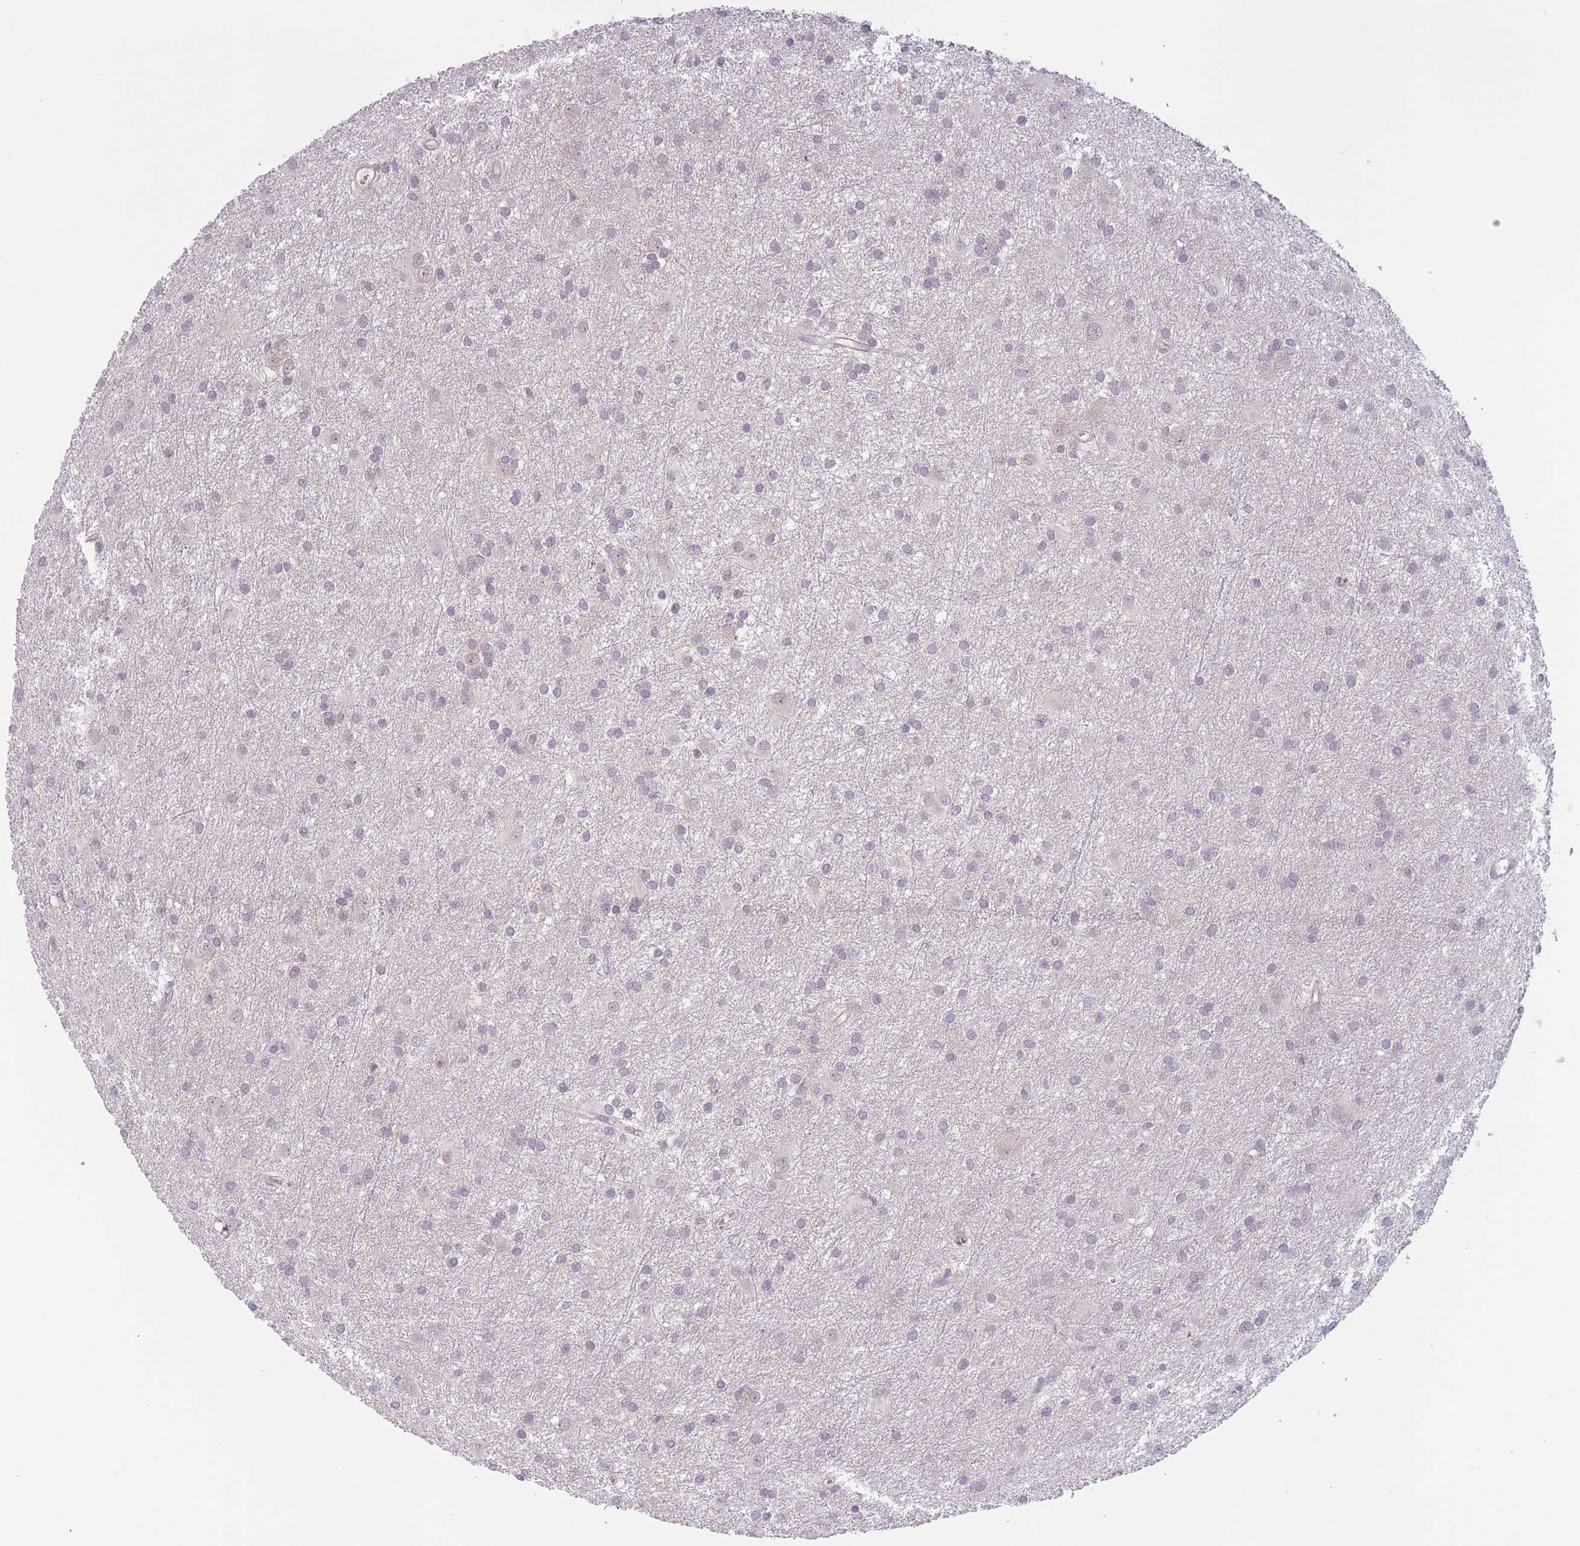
{"staining": {"intensity": "negative", "quantity": "none", "location": "none"}, "tissue": "glioma", "cell_type": "Tumor cells", "image_type": "cancer", "snomed": [{"axis": "morphology", "description": "Glioma, malignant, High grade"}, {"axis": "topography", "description": "Brain"}], "caption": "Glioma was stained to show a protein in brown. There is no significant expression in tumor cells.", "gene": "FUT5", "patient": {"sex": "female", "age": 50}}